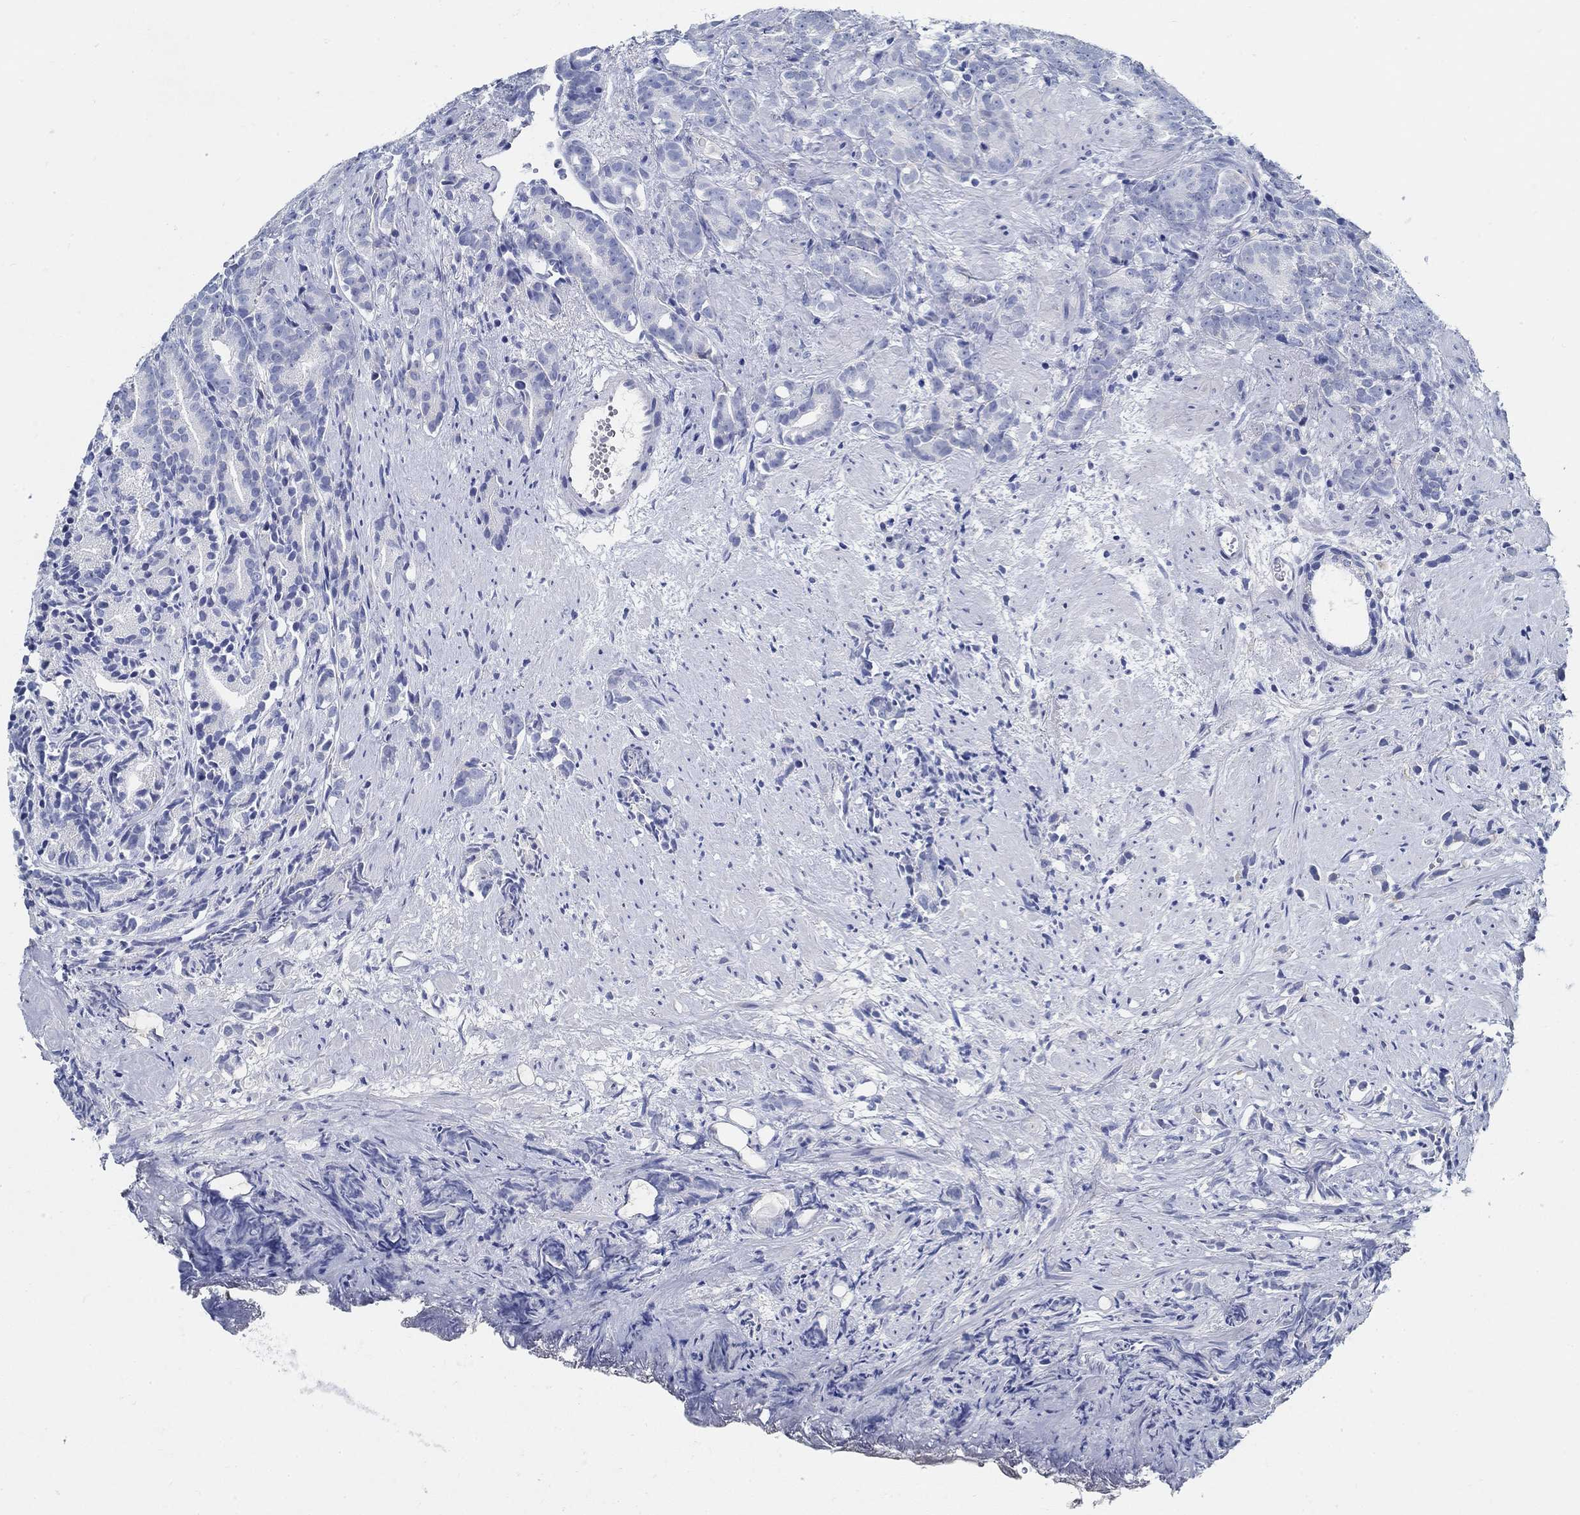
{"staining": {"intensity": "negative", "quantity": "none", "location": "none"}, "tissue": "prostate cancer", "cell_type": "Tumor cells", "image_type": "cancer", "snomed": [{"axis": "morphology", "description": "Adenocarcinoma, High grade"}, {"axis": "topography", "description": "Prostate"}], "caption": "Image shows no protein expression in tumor cells of high-grade adenocarcinoma (prostate) tissue.", "gene": "SLC45A1", "patient": {"sex": "male", "age": 90}}